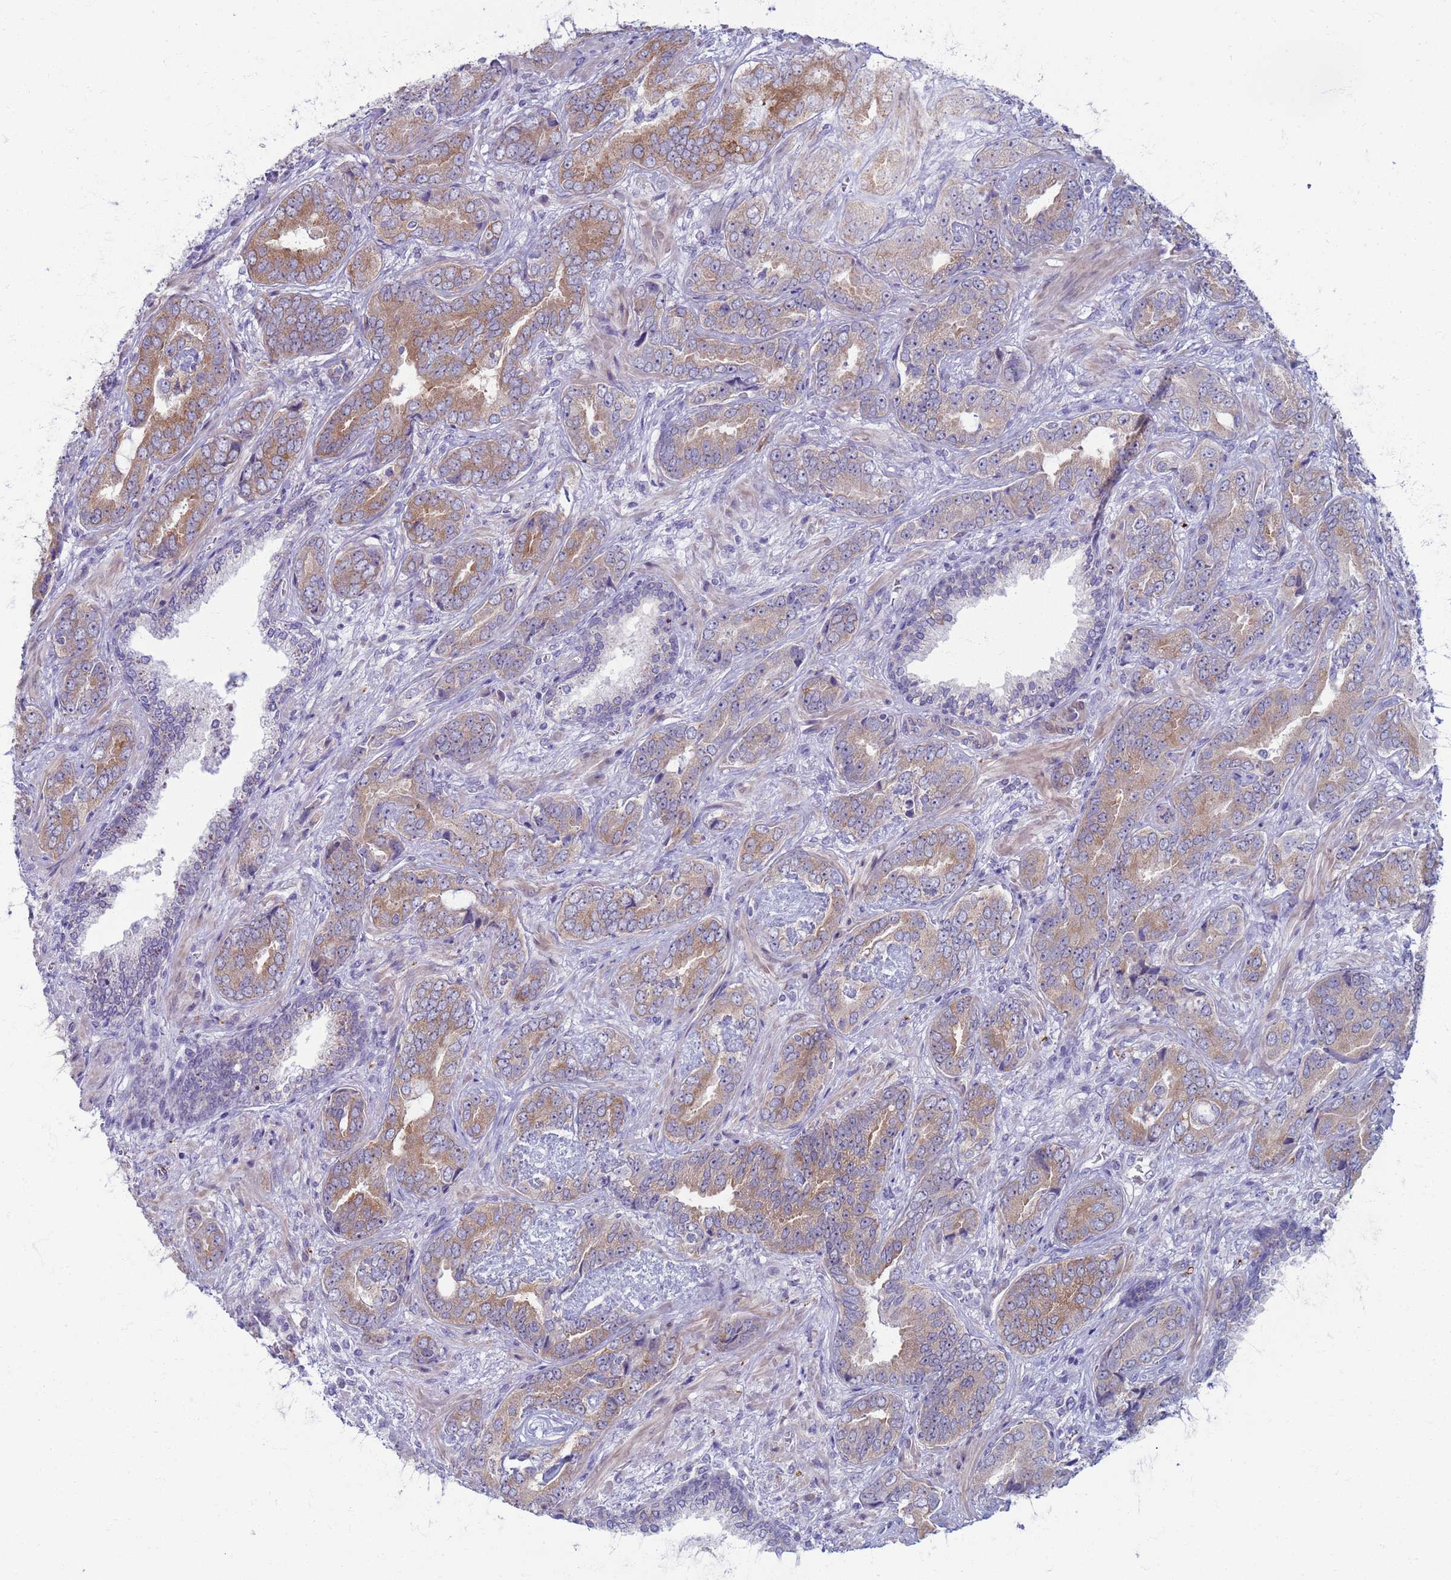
{"staining": {"intensity": "moderate", "quantity": "25%-75%", "location": "cytoplasmic/membranous"}, "tissue": "prostate cancer", "cell_type": "Tumor cells", "image_type": "cancer", "snomed": [{"axis": "morphology", "description": "Adenocarcinoma, High grade"}, {"axis": "topography", "description": "Prostate"}], "caption": "Tumor cells exhibit medium levels of moderate cytoplasmic/membranous staining in approximately 25%-75% of cells in prostate adenocarcinoma (high-grade).", "gene": "CLCA2", "patient": {"sex": "male", "age": 71}}